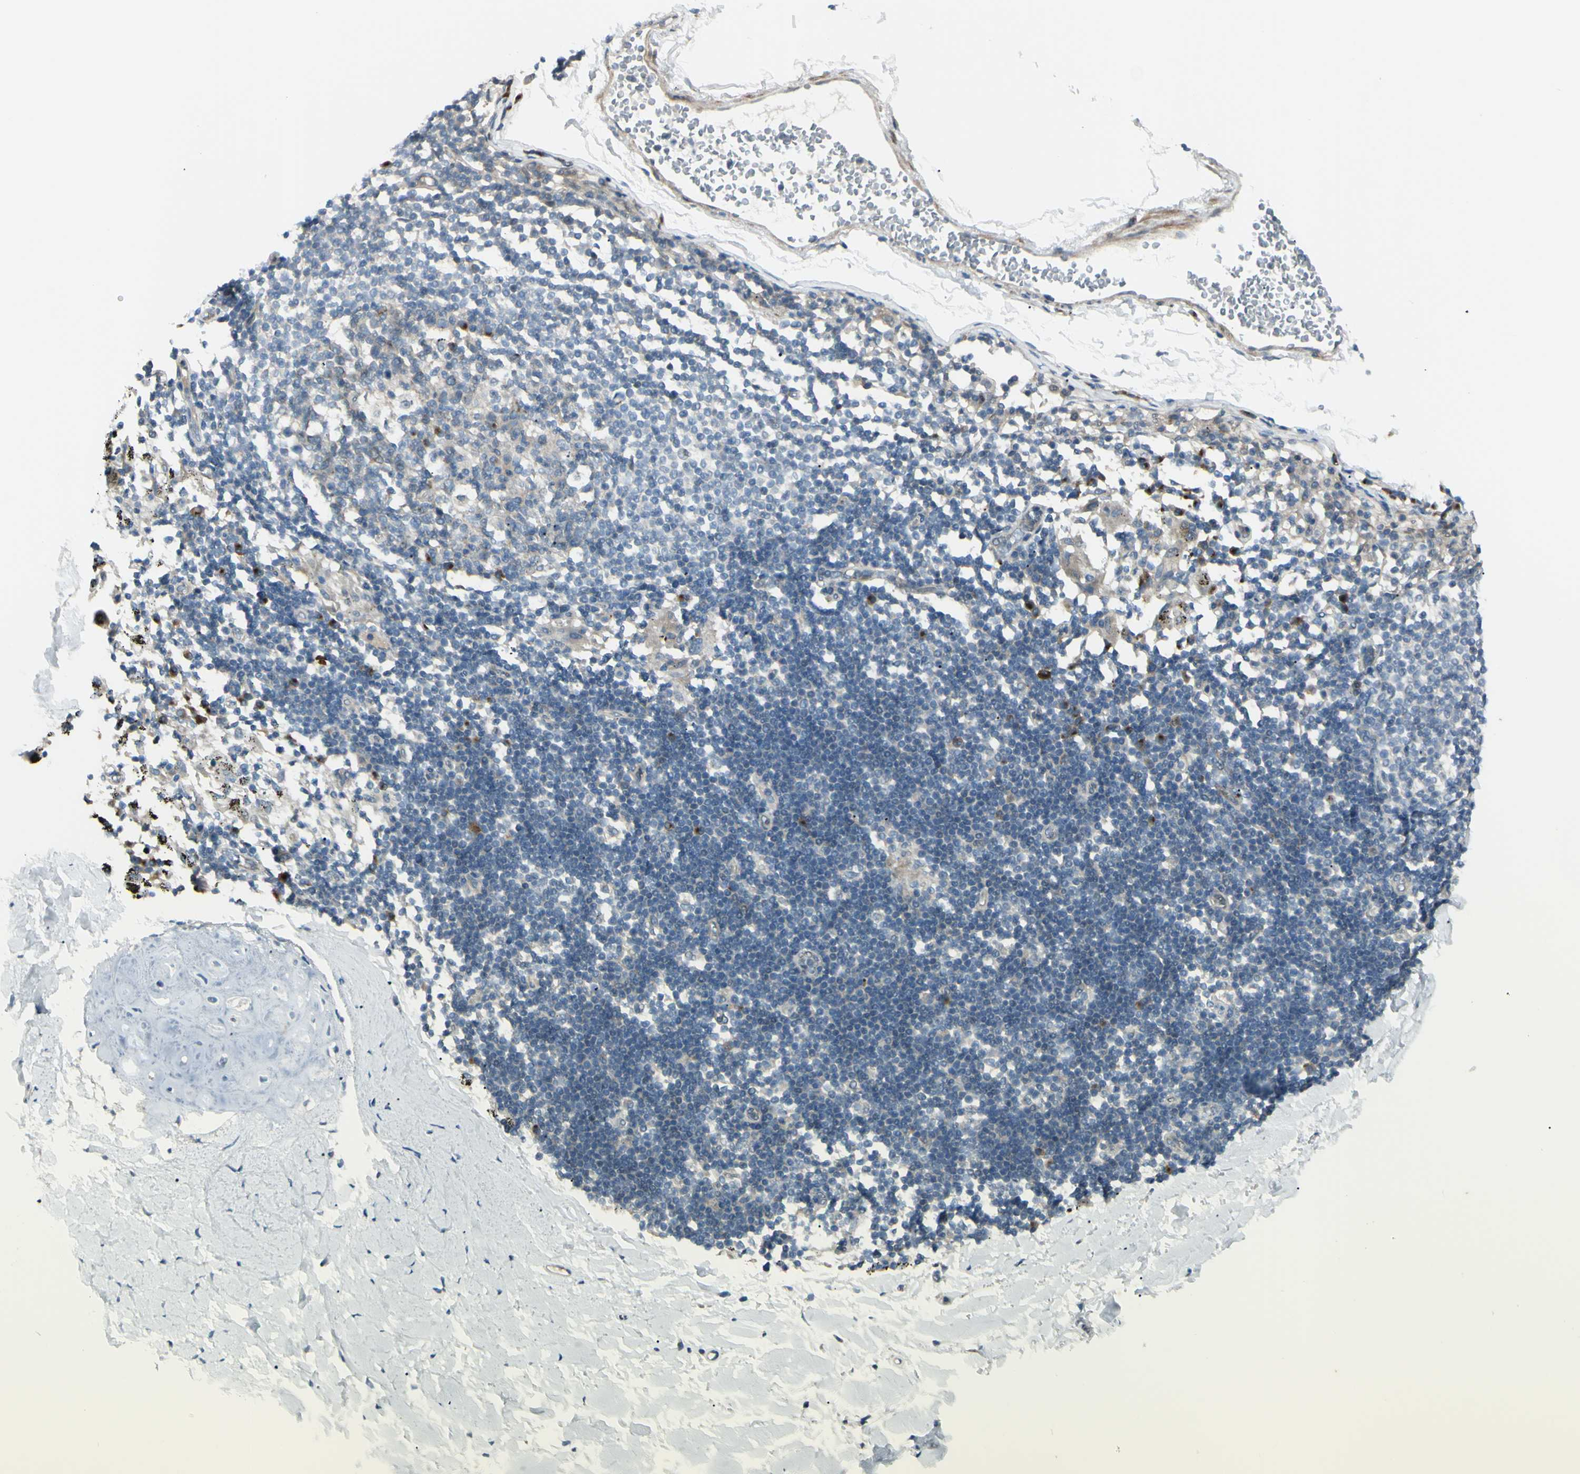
{"staining": {"intensity": "negative", "quantity": "none", "location": "none"}, "tissue": "adipose tissue", "cell_type": "Adipocytes", "image_type": "normal", "snomed": [{"axis": "morphology", "description": "Normal tissue, NOS"}, {"axis": "topography", "description": "Cartilage tissue"}, {"axis": "topography", "description": "Bronchus"}], "caption": "This is a photomicrograph of immunohistochemistry staining of benign adipose tissue, which shows no positivity in adipocytes.", "gene": "LRRK1", "patient": {"sex": "female", "age": 73}}